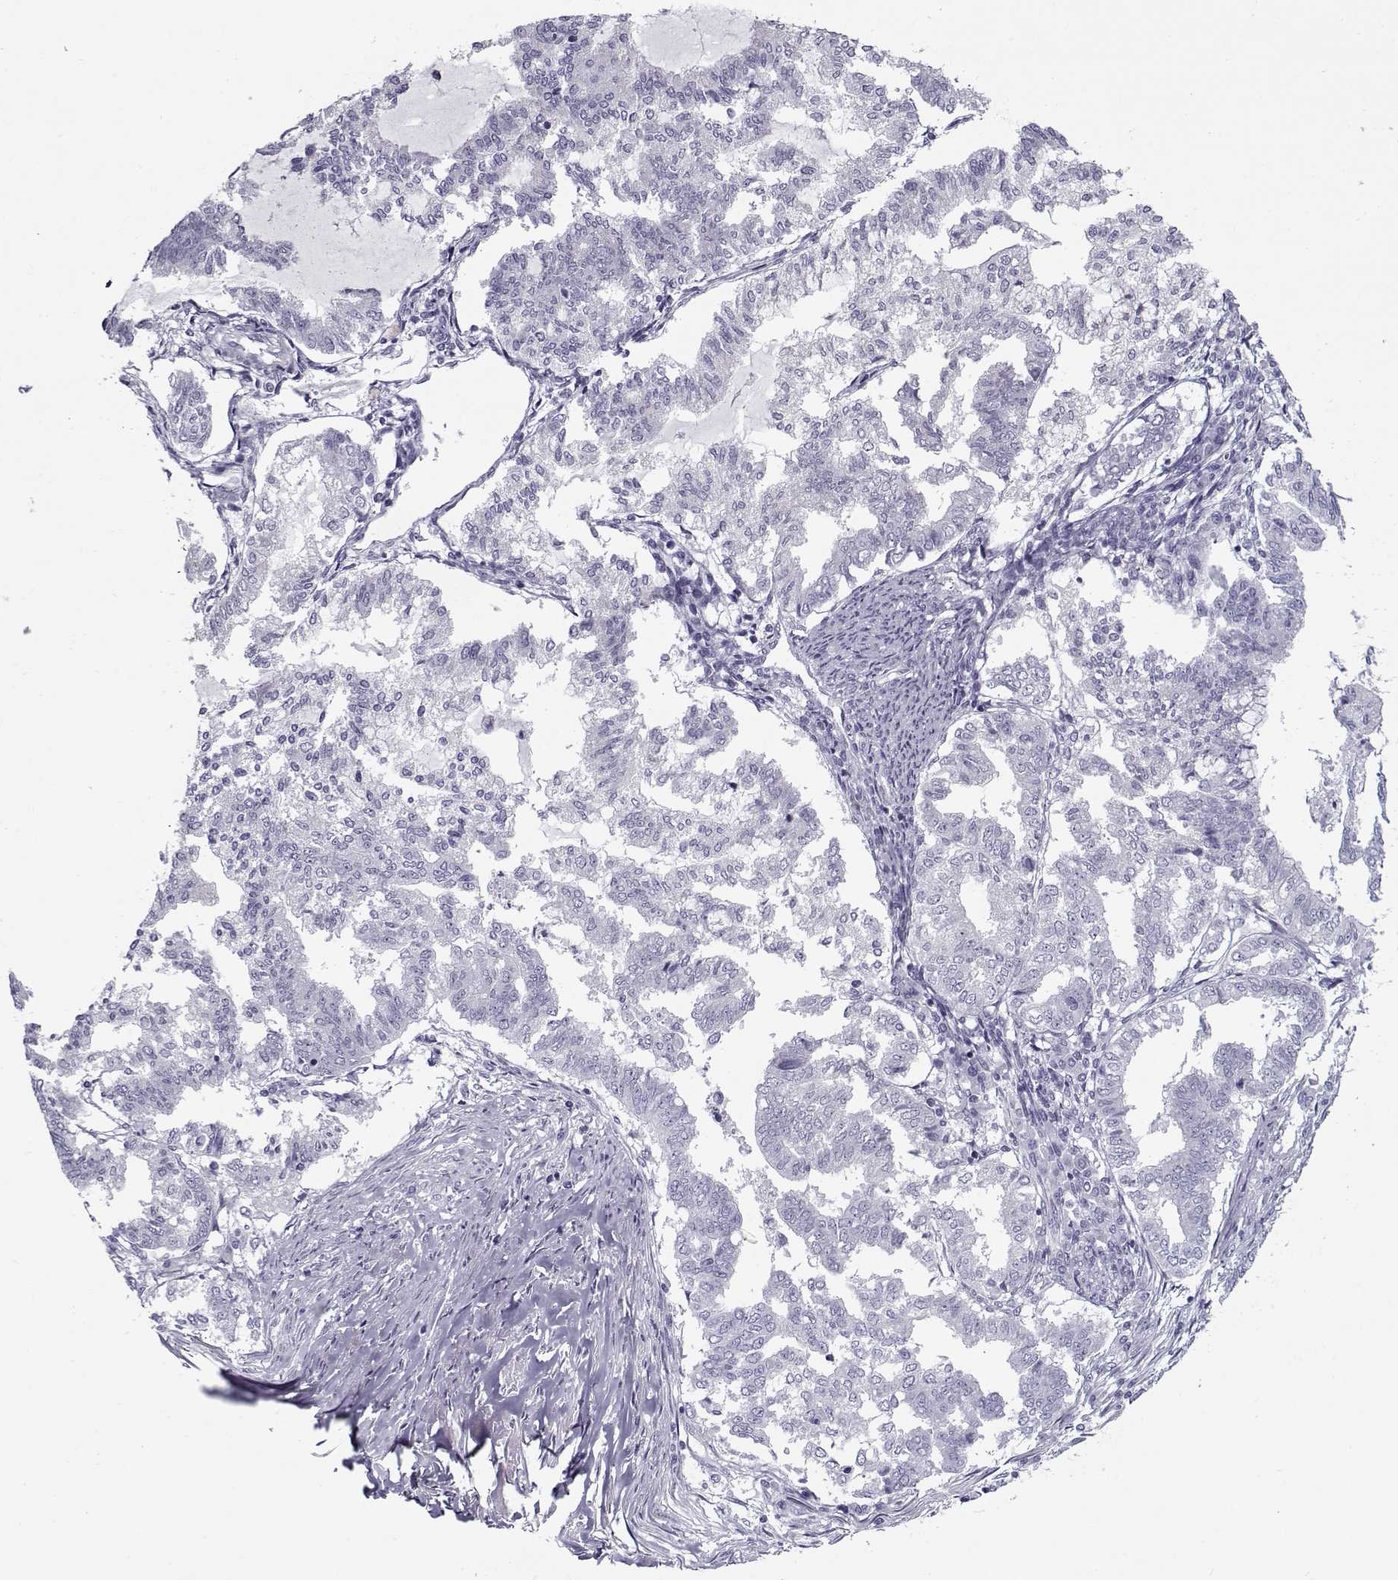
{"staining": {"intensity": "negative", "quantity": "none", "location": "none"}, "tissue": "endometrial cancer", "cell_type": "Tumor cells", "image_type": "cancer", "snomed": [{"axis": "morphology", "description": "Adenocarcinoma, NOS"}, {"axis": "topography", "description": "Endometrium"}], "caption": "The micrograph exhibits no significant positivity in tumor cells of endometrial cancer (adenocarcinoma).", "gene": "GAGE2A", "patient": {"sex": "female", "age": 79}}